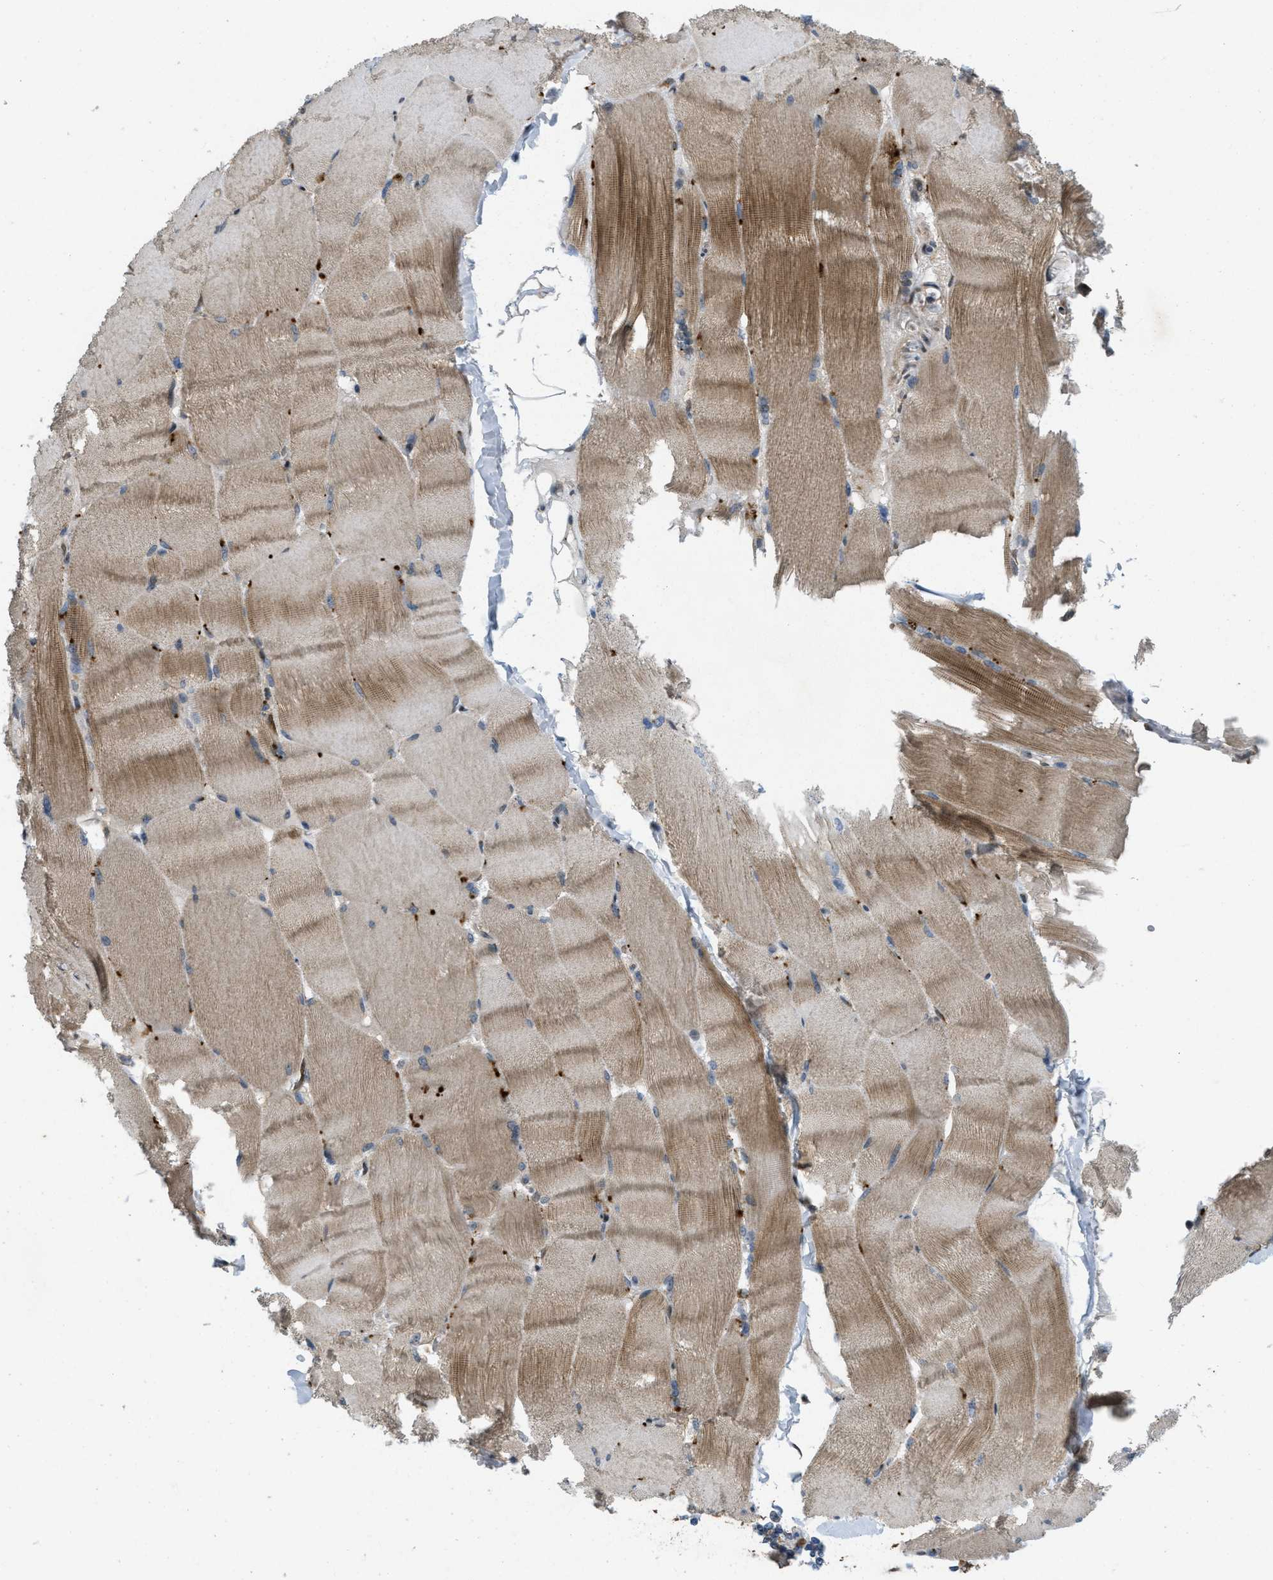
{"staining": {"intensity": "moderate", "quantity": "25%-75%", "location": "cytoplasmic/membranous"}, "tissue": "skeletal muscle", "cell_type": "Myocytes", "image_type": "normal", "snomed": [{"axis": "morphology", "description": "Normal tissue, NOS"}, {"axis": "topography", "description": "Skin"}, {"axis": "topography", "description": "Skeletal muscle"}], "caption": "A medium amount of moderate cytoplasmic/membranous positivity is appreciated in about 25%-75% of myocytes in unremarkable skeletal muscle. The staining is performed using DAB brown chromogen to label protein expression. The nuclei are counter-stained blue using hematoxylin.", "gene": "IFNLR1", "patient": {"sex": "male", "age": 83}}